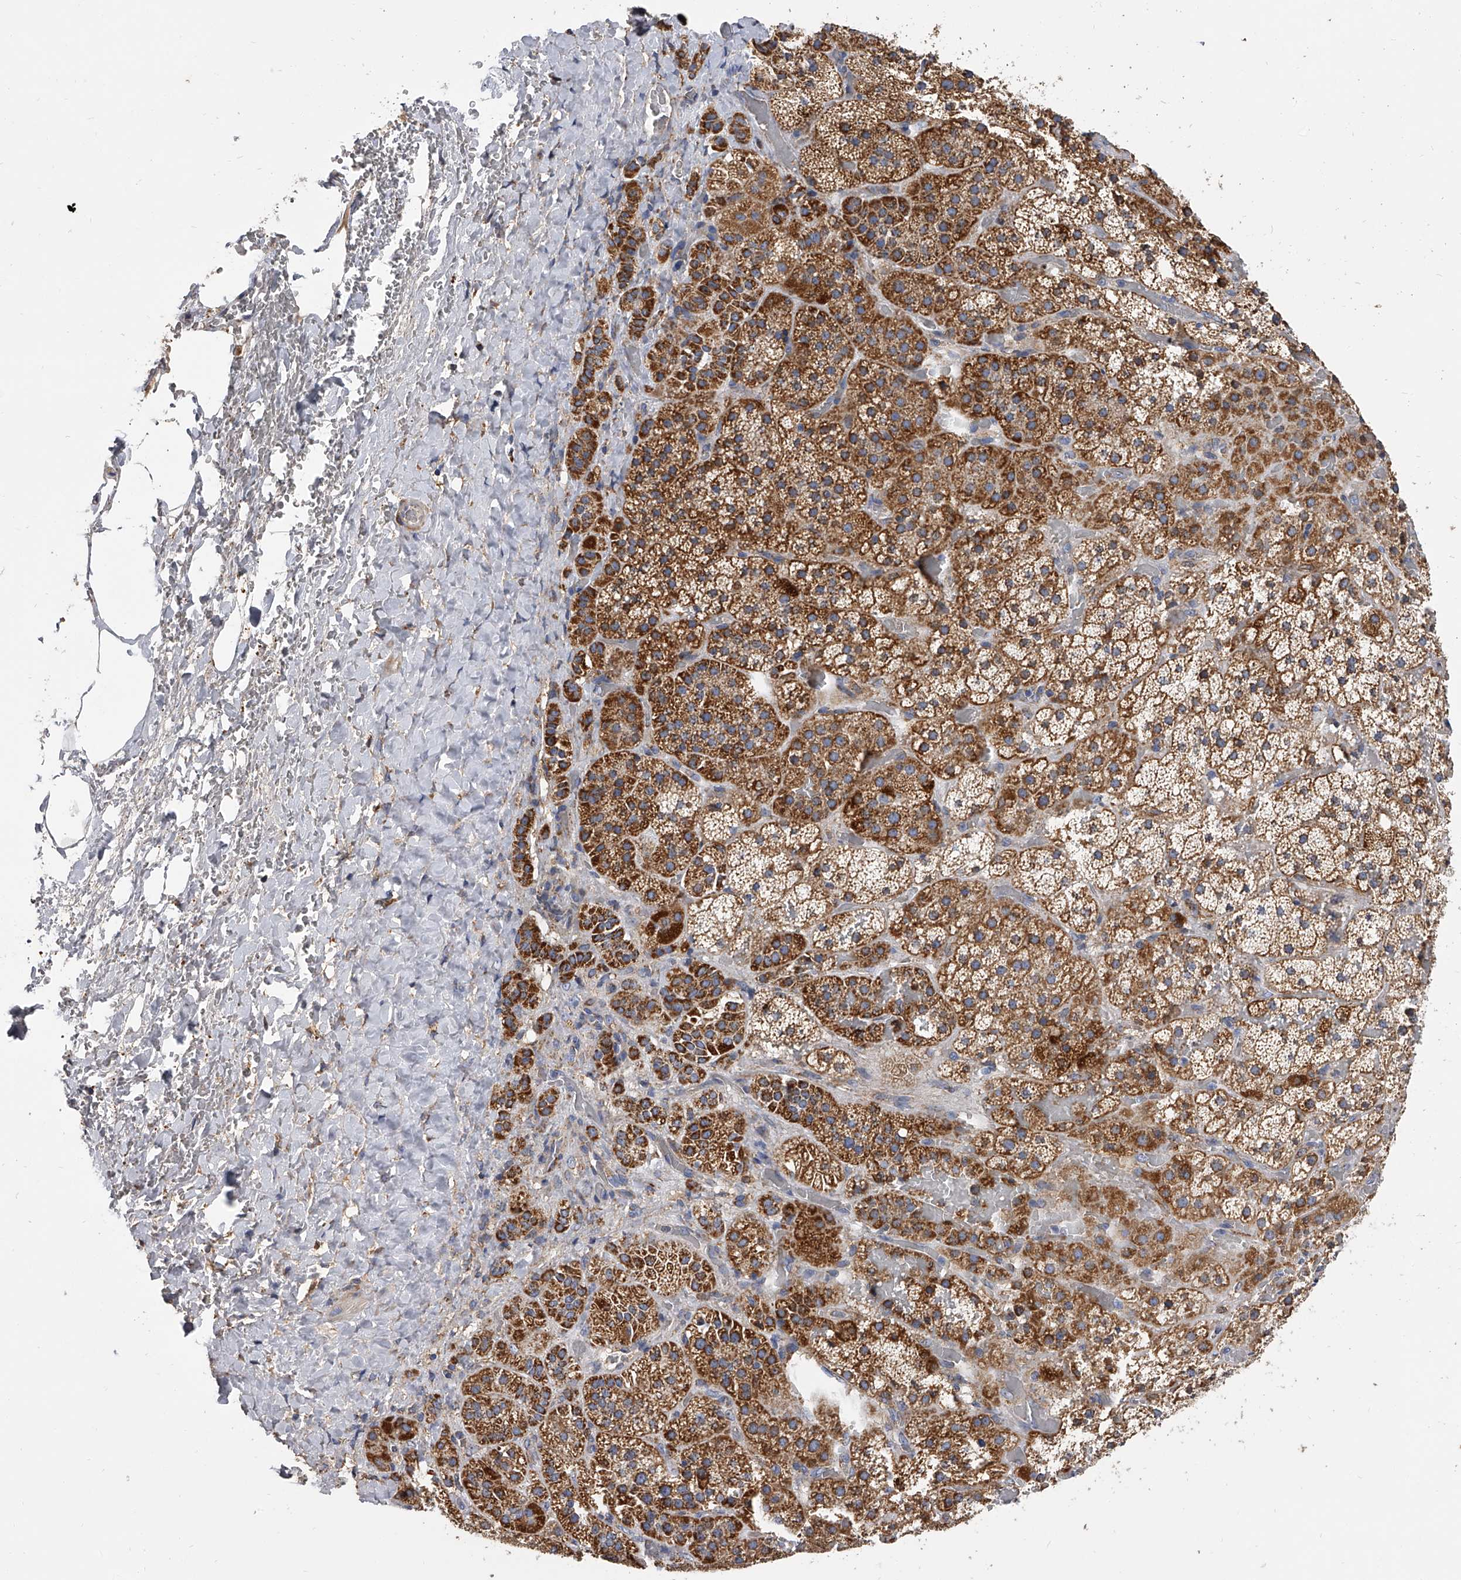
{"staining": {"intensity": "strong", "quantity": ">75%", "location": "cytoplasmic/membranous"}, "tissue": "adrenal gland", "cell_type": "Glandular cells", "image_type": "normal", "snomed": [{"axis": "morphology", "description": "Normal tissue, NOS"}, {"axis": "topography", "description": "Adrenal gland"}], "caption": "About >75% of glandular cells in benign adrenal gland exhibit strong cytoplasmic/membranous protein staining as visualized by brown immunohistochemical staining.", "gene": "MRPL28", "patient": {"sex": "male", "age": 57}}